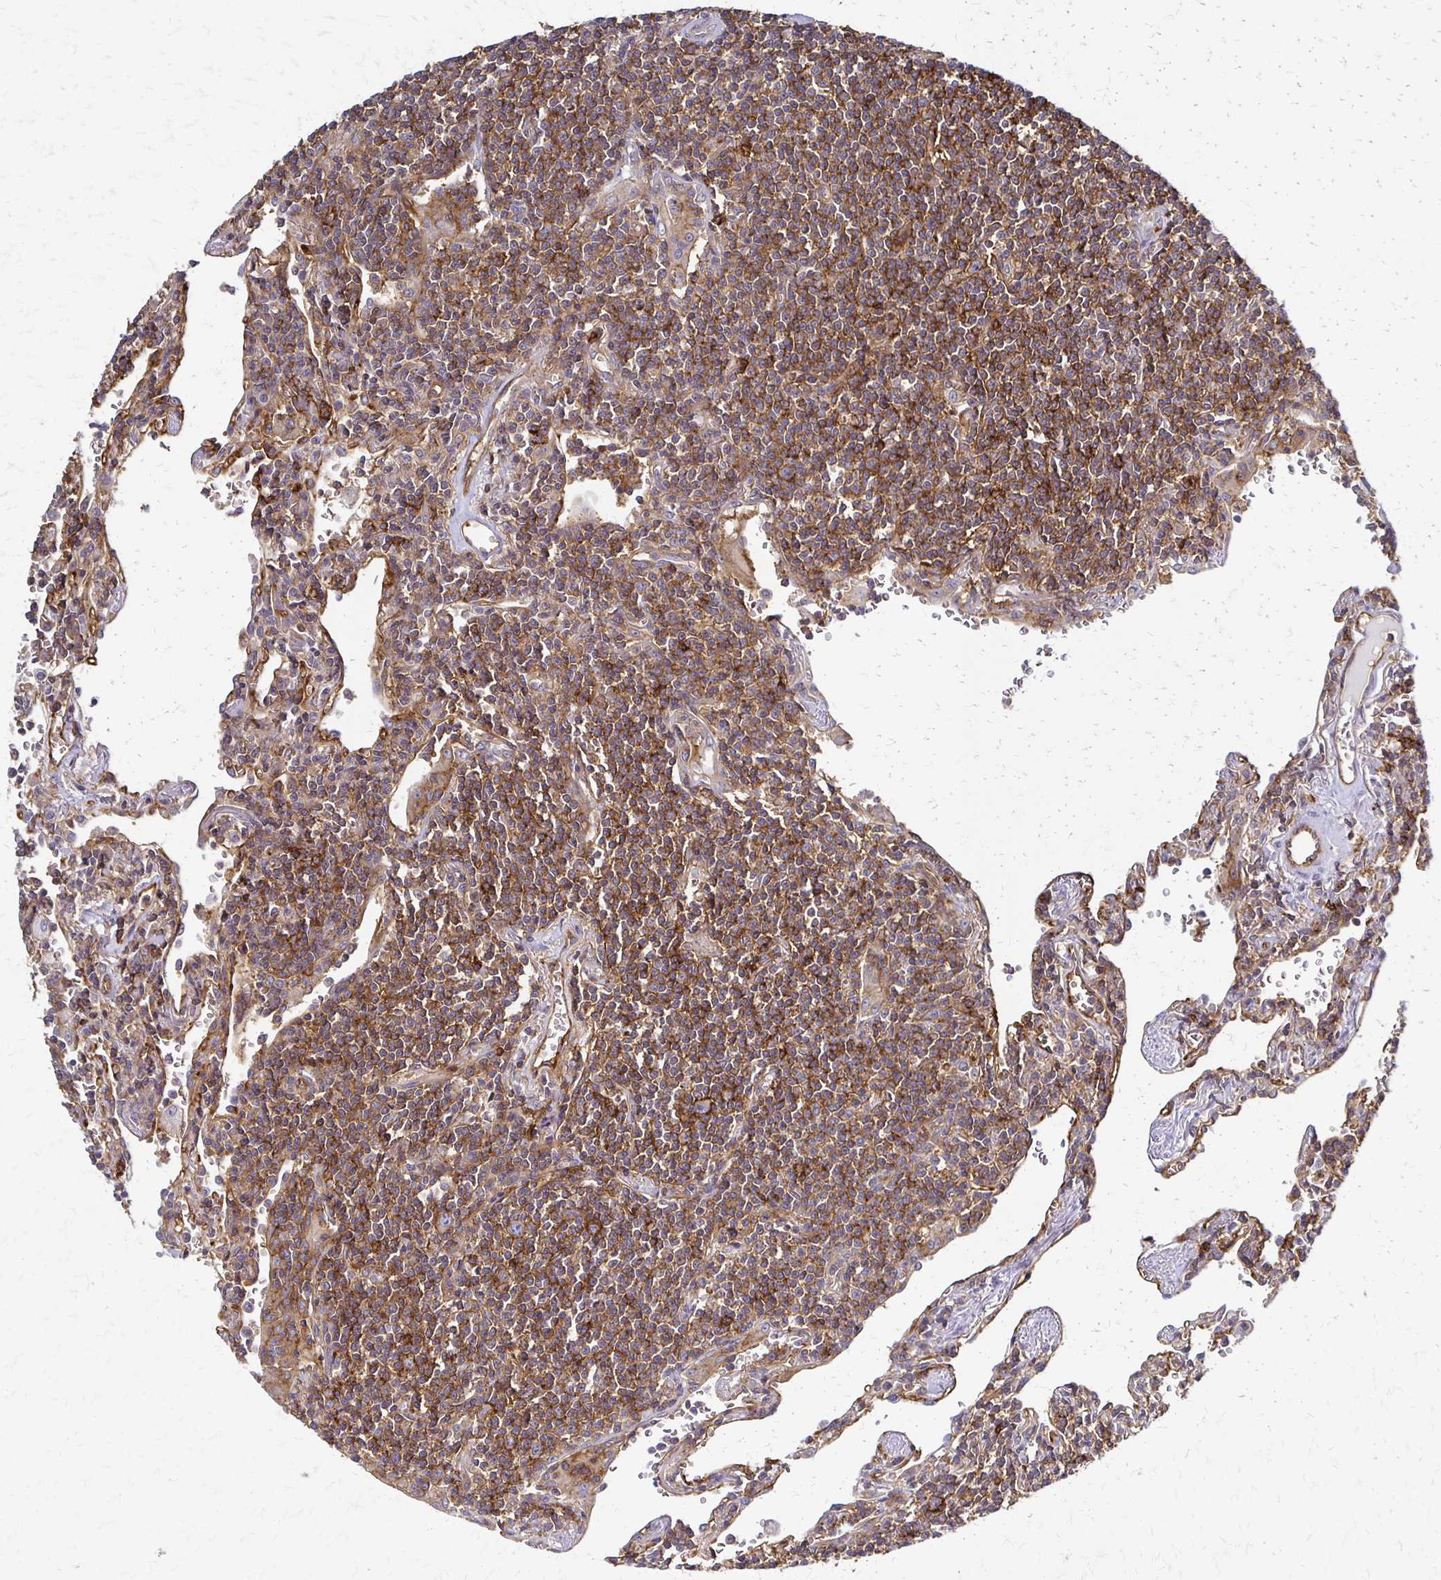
{"staining": {"intensity": "moderate", "quantity": ">75%", "location": "cytoplasmic/membranous"}, "tissue": "lymphoma", "cell_type": "Tumor cells", "image_type": "cancer", "snomed": [{"axis": "morphology", "description": "Malignant lymphoma, non-Hodgkin's type, Low grade"}, {"axis": "topography", "description": "Lung"}], "caption": "Protein expression analysis of human malignant lymphoma, non-Hodgkin's type (low-grade) reveals moderate cytoplasmic/membranous expression in about >75% of tumor cells.", "gene": "SLC9A9", "patient": {"sex": "female", "age": 71}}